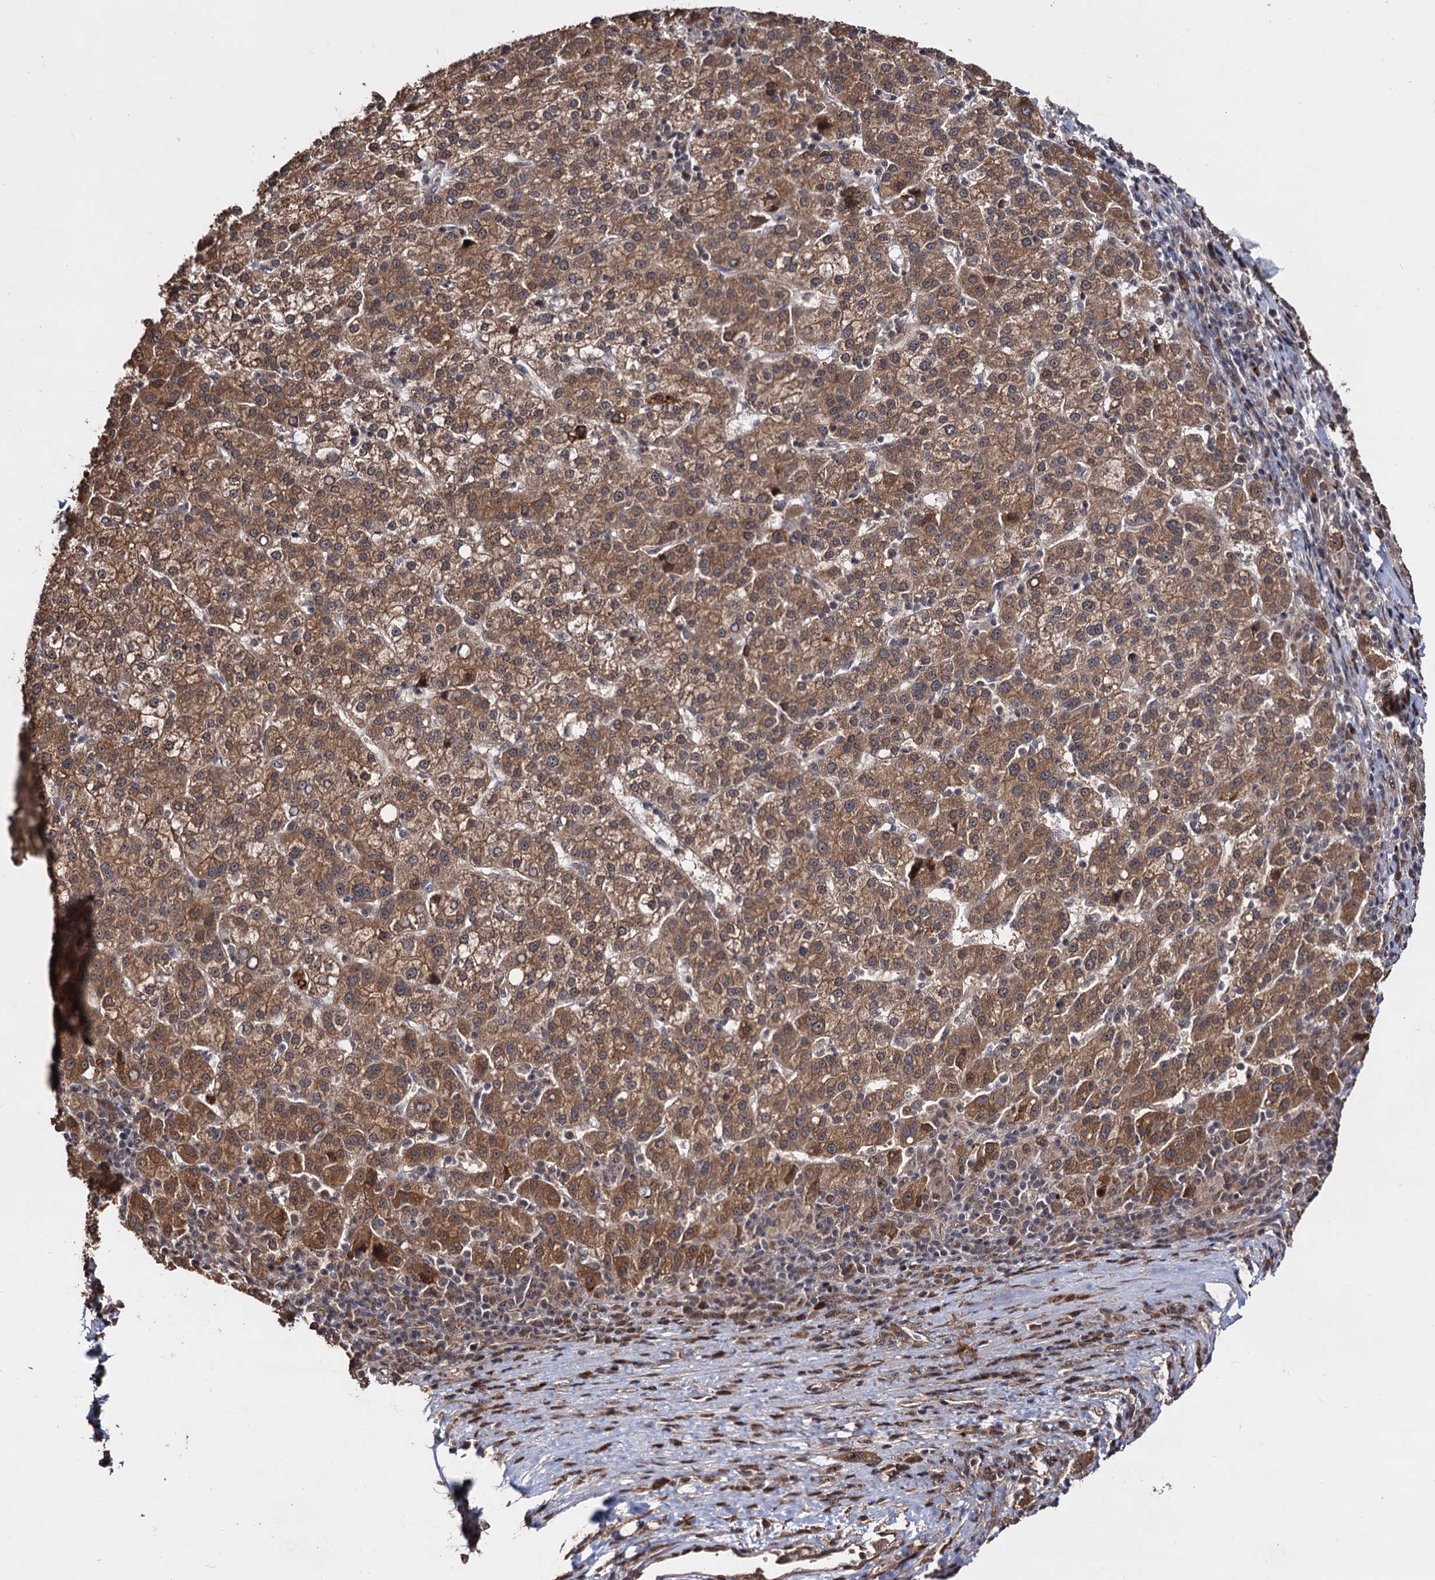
{"staining": {"intensity": "strong", "quantity": ">75%", "location": "cytoplasmic/membranous"}, "tissue": "liver cancer", "cell_type": "Tumor cells", "image_type": "cancer", "snomed": [{"axis": "morphology", "description": "Carcinoma, Hepatocellular, NOS"}, {"axis": "topography", "description": "Liver"}], "caption": "Brown immunohistochemical staining in human hepatocellular carcinoma (liver) reveals strong cytoplasmic/membranous staining in approximately >75% of tumor cells. (brown staining indicates protein expression, while blue staining denotes nuclei).", "gene": "PIGB", "patient": {"sex": "female", "age": 58}}